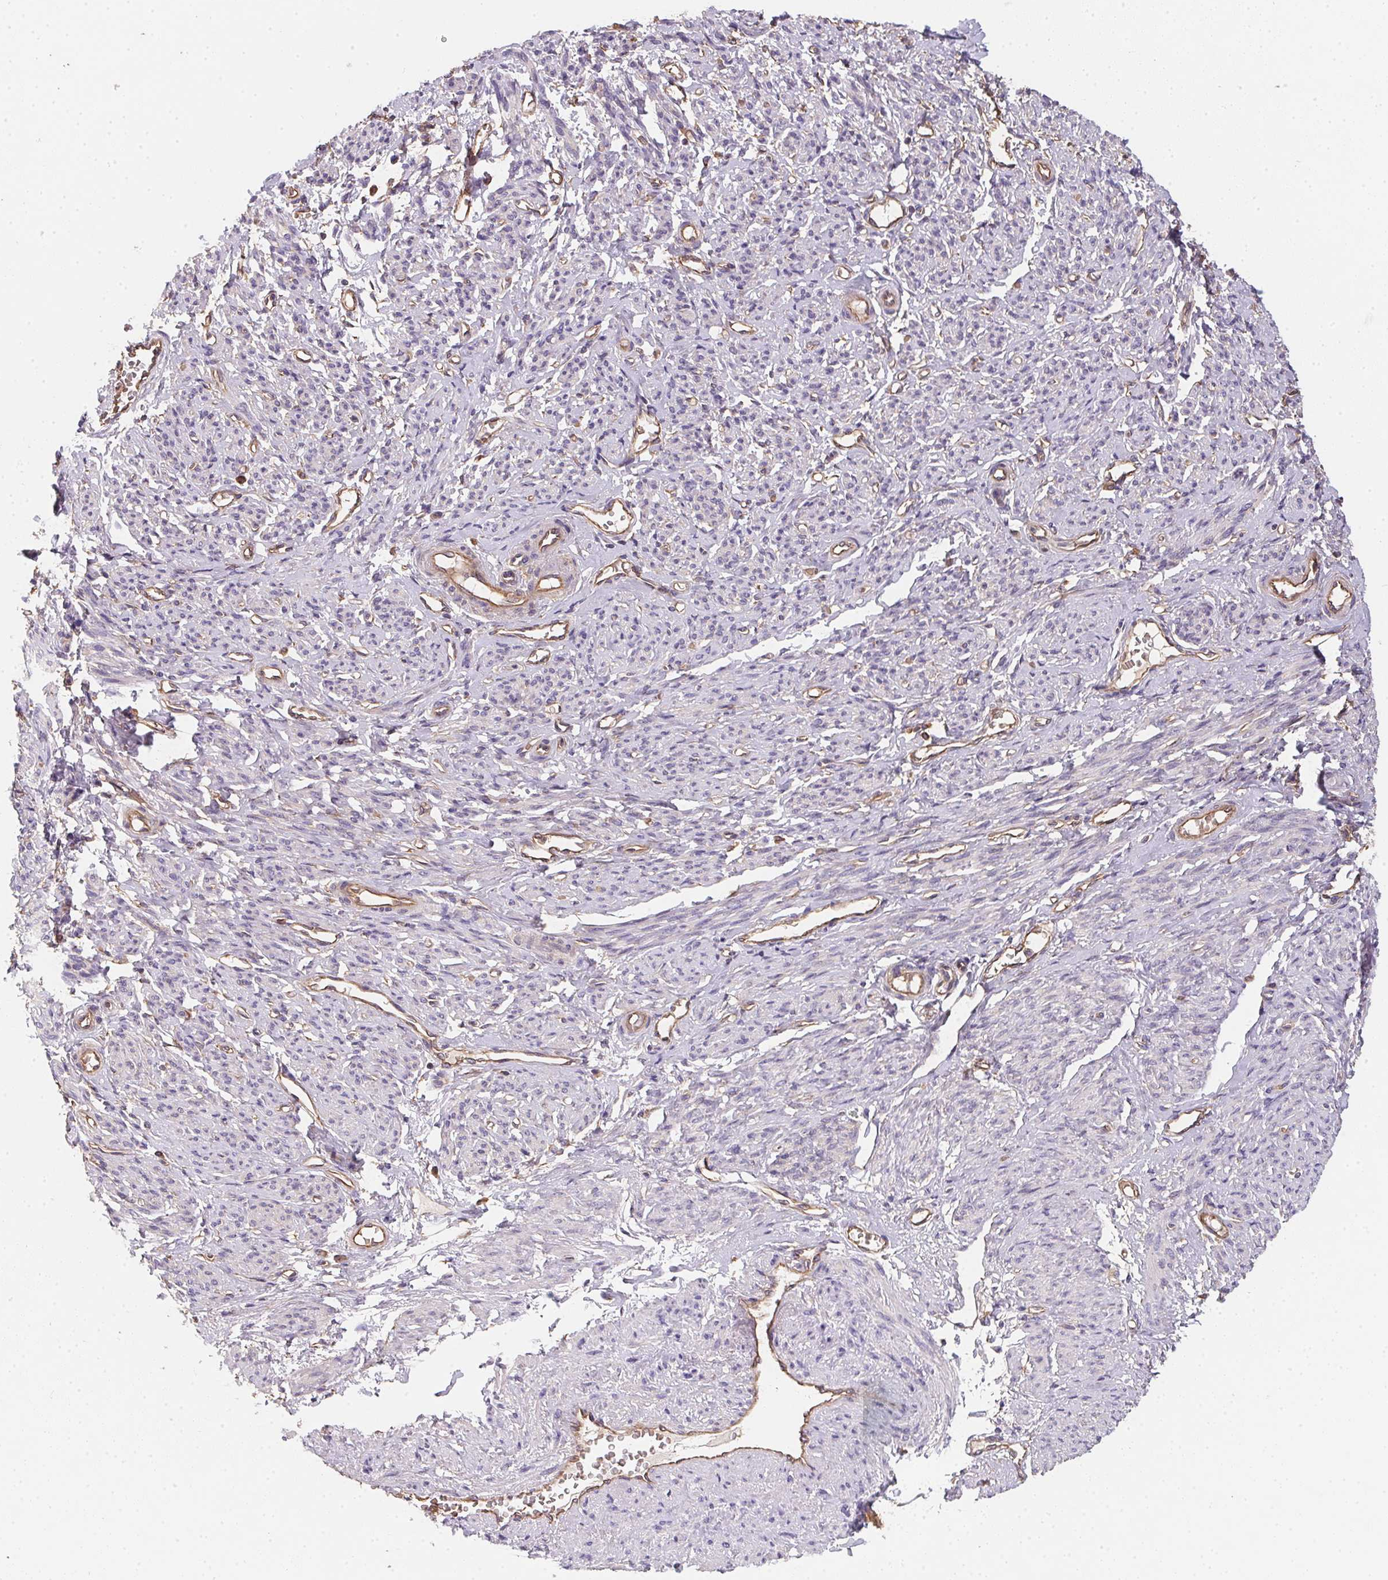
{"staining": {"intensity": "negative", "quantity": "none", "location": "none"}, "tissue": "smooth muscle", "cell_type": "Smooth muscle cells", "image_type": "normal", "snomed": [{"axis": "morphology", "description": "Normal tissue, NOS"}, {"axis": "topography", "description": "Smooth muscle"}], "caption": "High power microscopy histopathology image of an immunohistochemistry (IHC) photomicrograph of normal smooth muscle, revealing no significant positivity in smooth muscle cells. (DAB (3,3'-diaminobenzidine) IHC, high magnification).", "gene": "TBKBP1", "patient": {"sex": "female", "age": 65}}